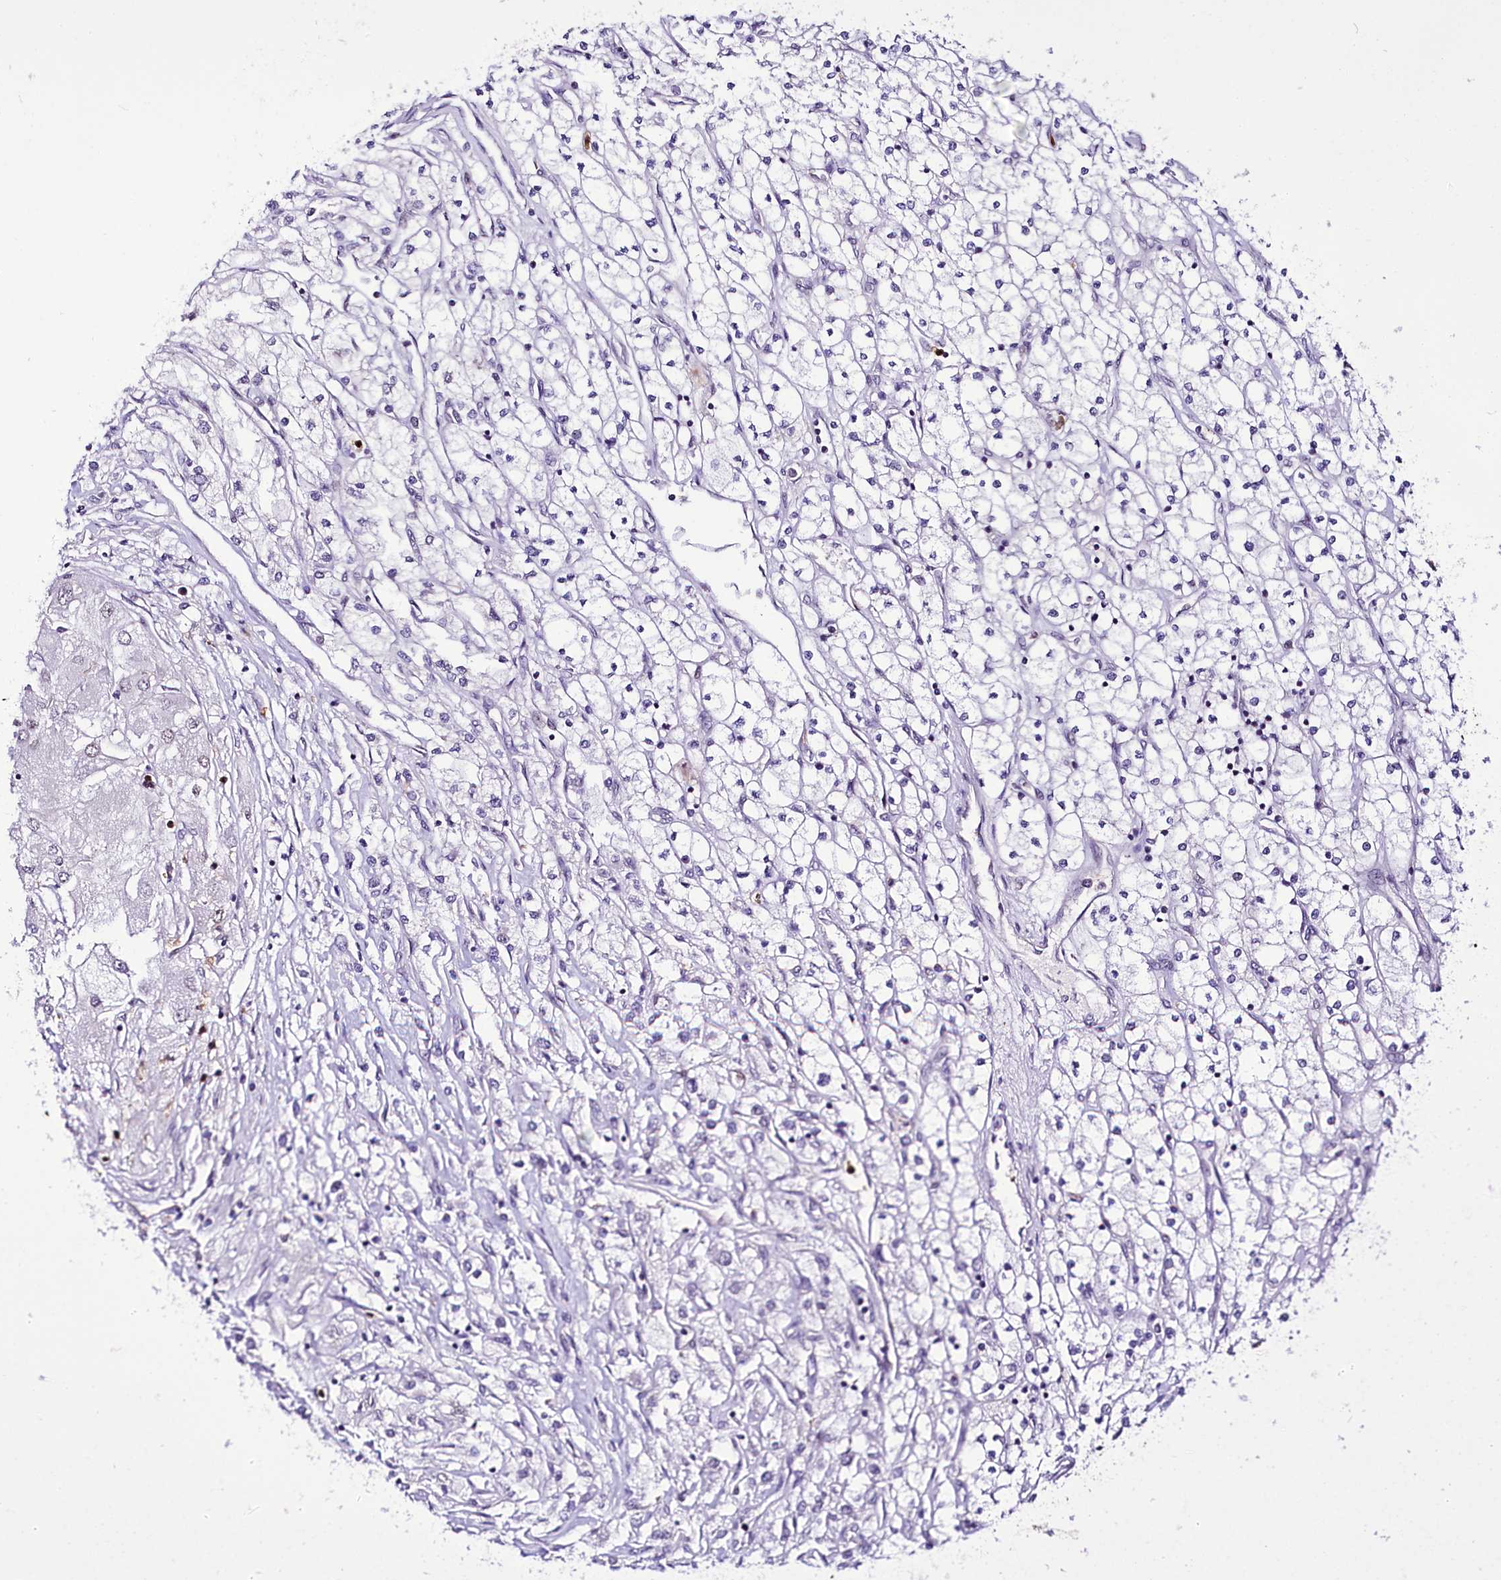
{"staining": {"intensity": "negative", "quantity": "none", "location": "none"}, "tissue": "renal cancer", "cell_type": "Tumor cells", "image_type": "cancer", "snomed": [{"axis": "morphology", "description": "Adenocarcinoma, NOS"}, {"axis": "topography", "description": "Kidney"}], "caption": "There is no significant expression in tumor cells of renal cancer (adenocarcinoma).", "gene": "SCAF11", "patient": {"sex": "male", "age": 80}}